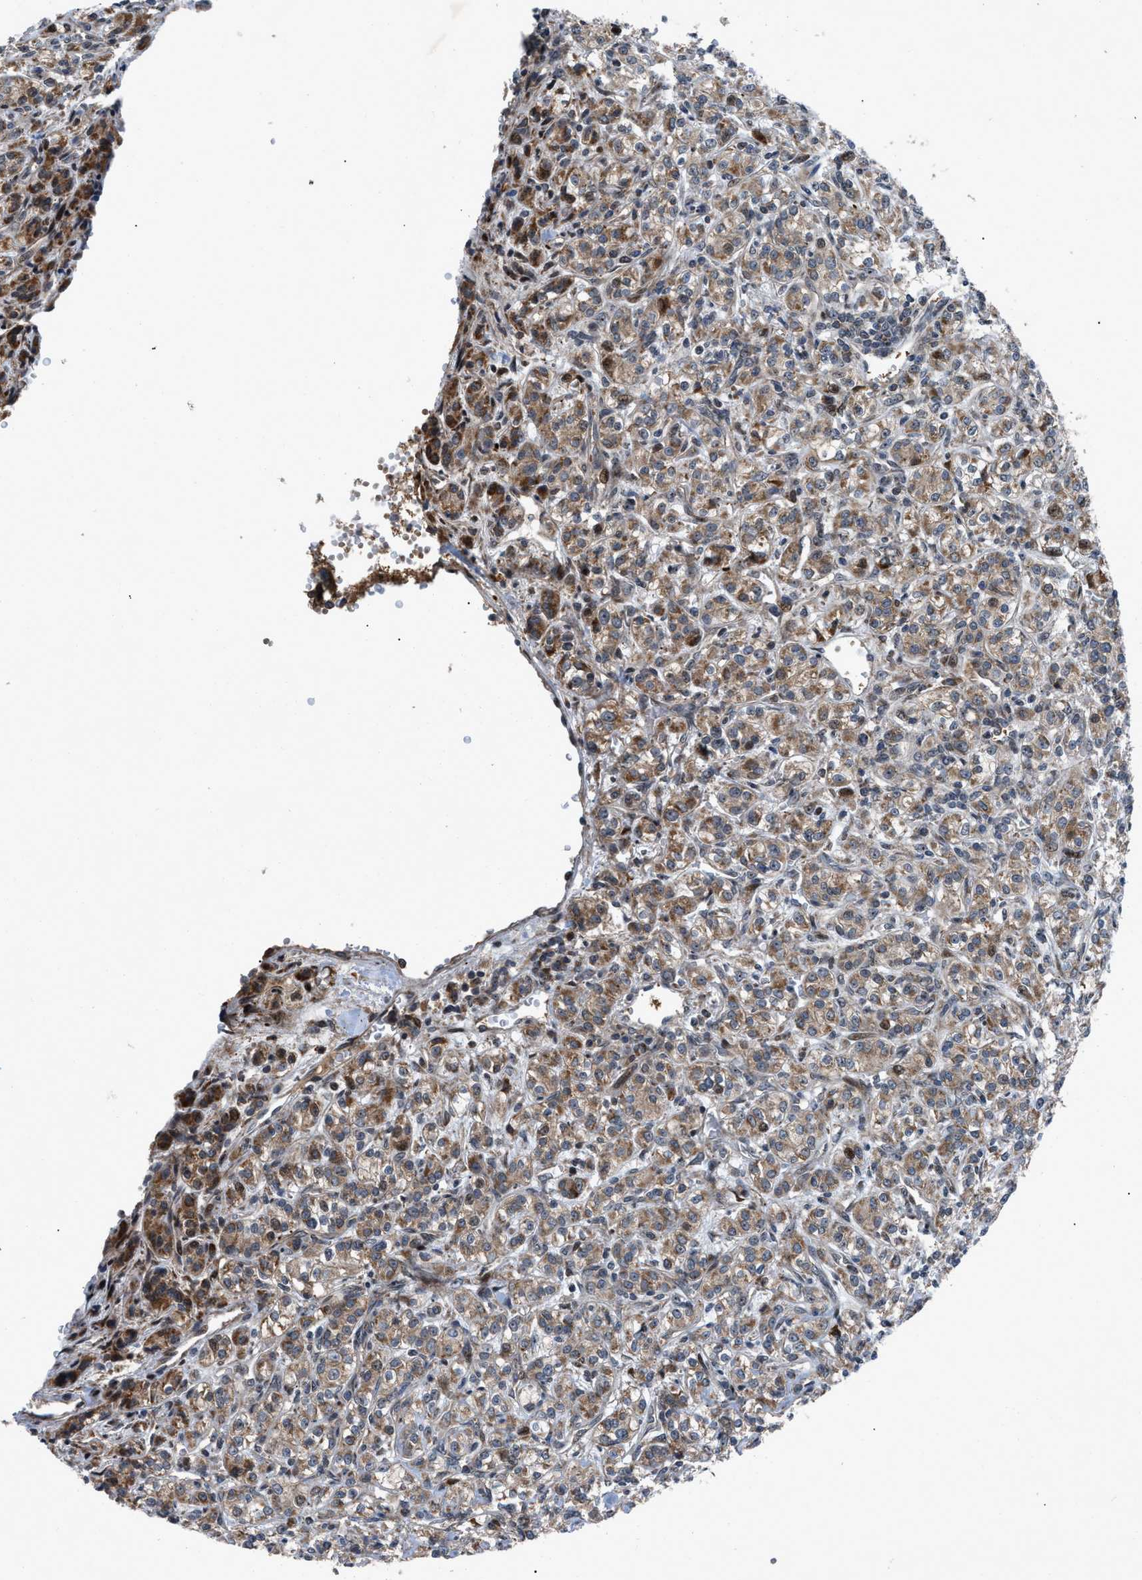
{"staining": {"intensity": "moderate", "quantity": ">75%", "location": "cytoplasmic/membranous"}, "tissue": "renal cancer", "cell_type": "Tumor cells", "image_type": "cancer", "snomed": [{"axis": "morphology", "description": "Adenocarcinoma, NOS"}, {"axis": "topography", "description": "Kidney"}], "caption": "Human renal cancer (adenocarcinoma) stained for a protein (brown) displays moderate cytoplasmic/membranous positive staining in about >75% of tumor cells.", "gene": "AP3M2", "patient": {"sex": "male", "age": 77}}